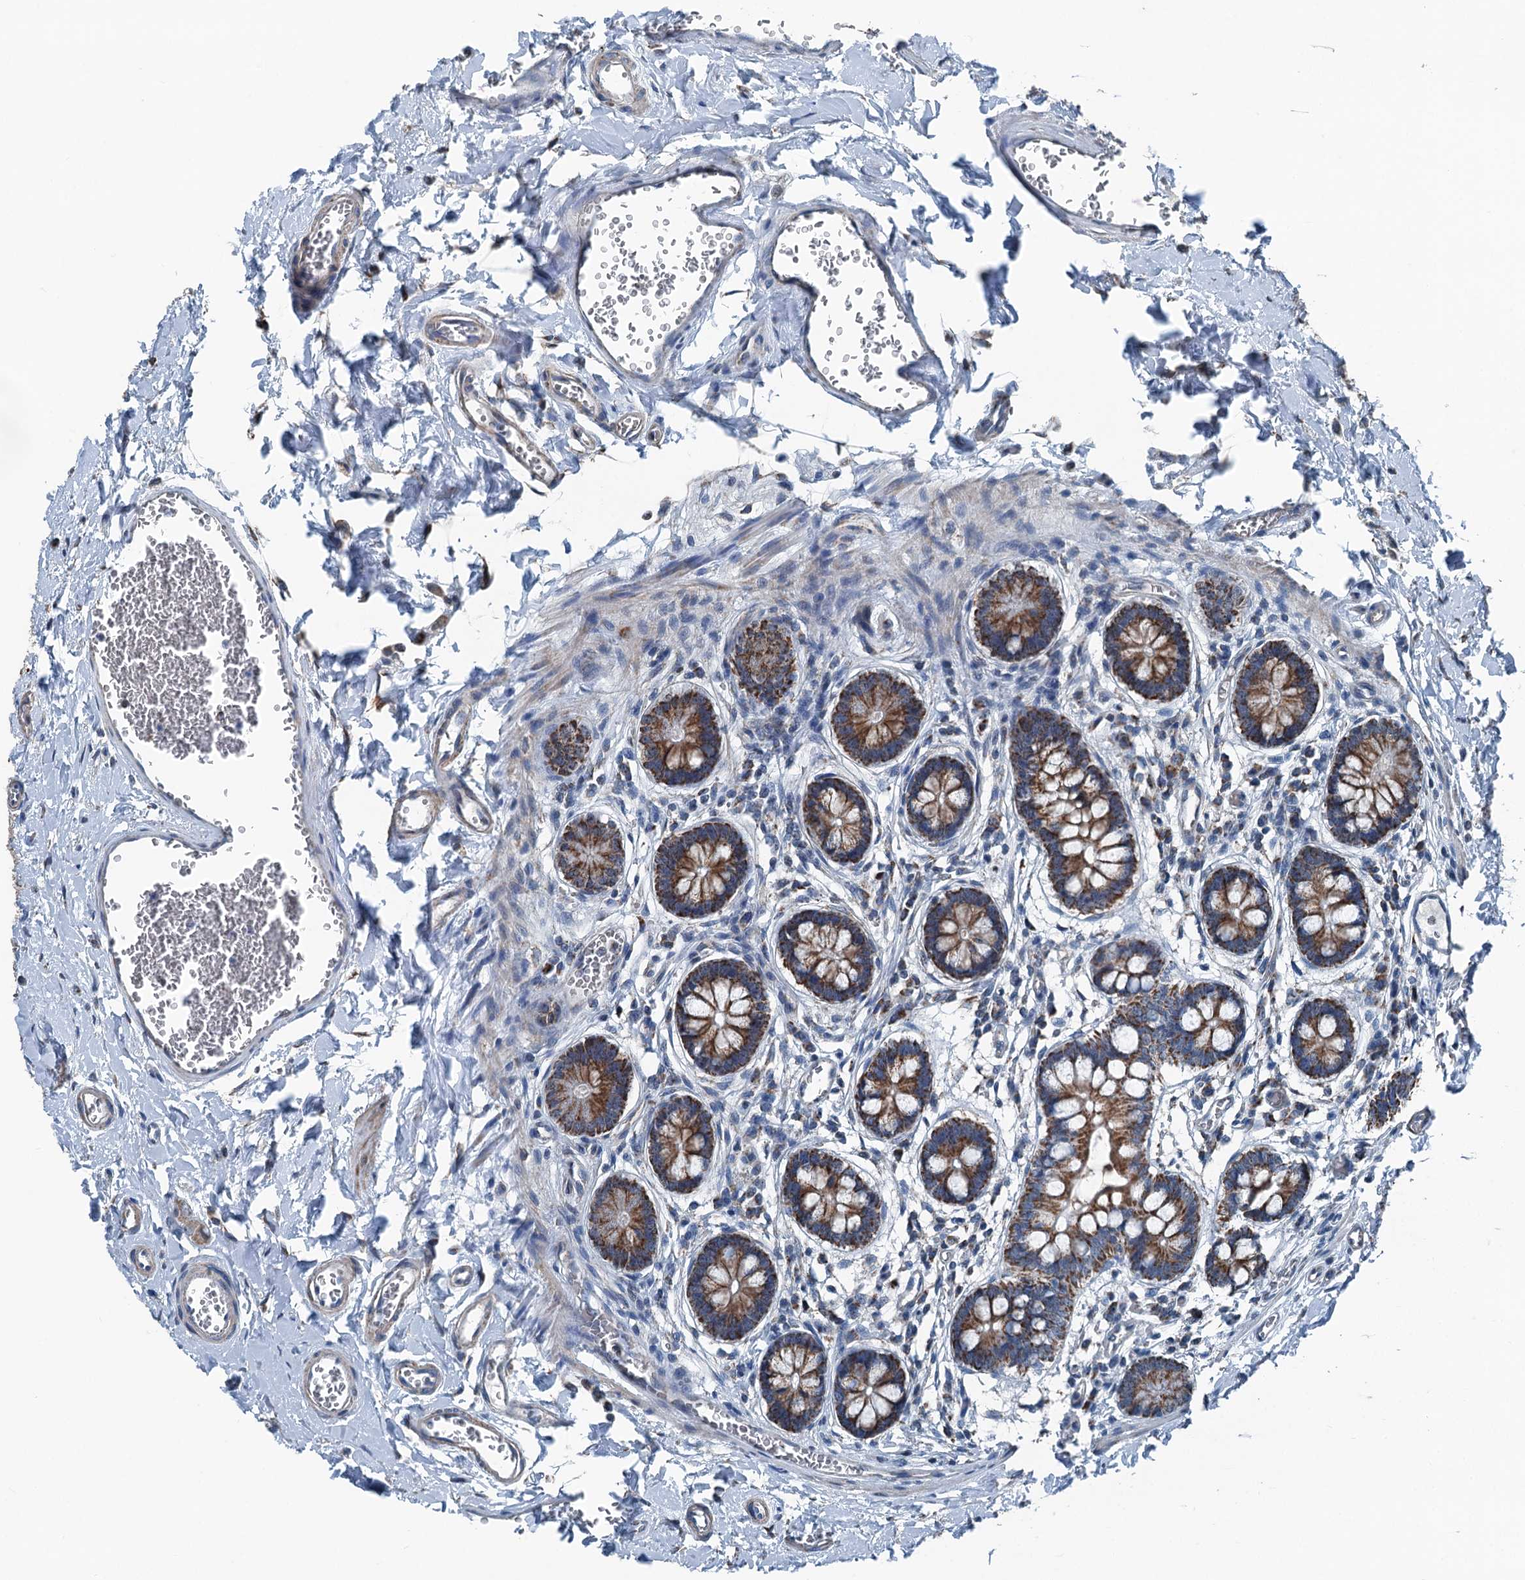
{"staining": {"intensity": "moderate", "quantity": ">75%", "location": "cytoplasmic/membranous"}, "tissue": "small intestine", "cell_type": "Glandular cells", "image_type": "normal", "snomed": [{"axis": "morphology", "description": "Normal tissue, NOS"}, {"axis": "topography", "description": "Small intestine"}], "caption": "Normal small intestine was stained to show a protein in brown. There is medium levels of moderate cytoplasmic/membranous staining in about >75% of glandular cells. (brown staining indicates protein expression, while blue staining denotes nuclei).", "gene": "TRPT1", "patient": {"sex": "male", "age": 52}}